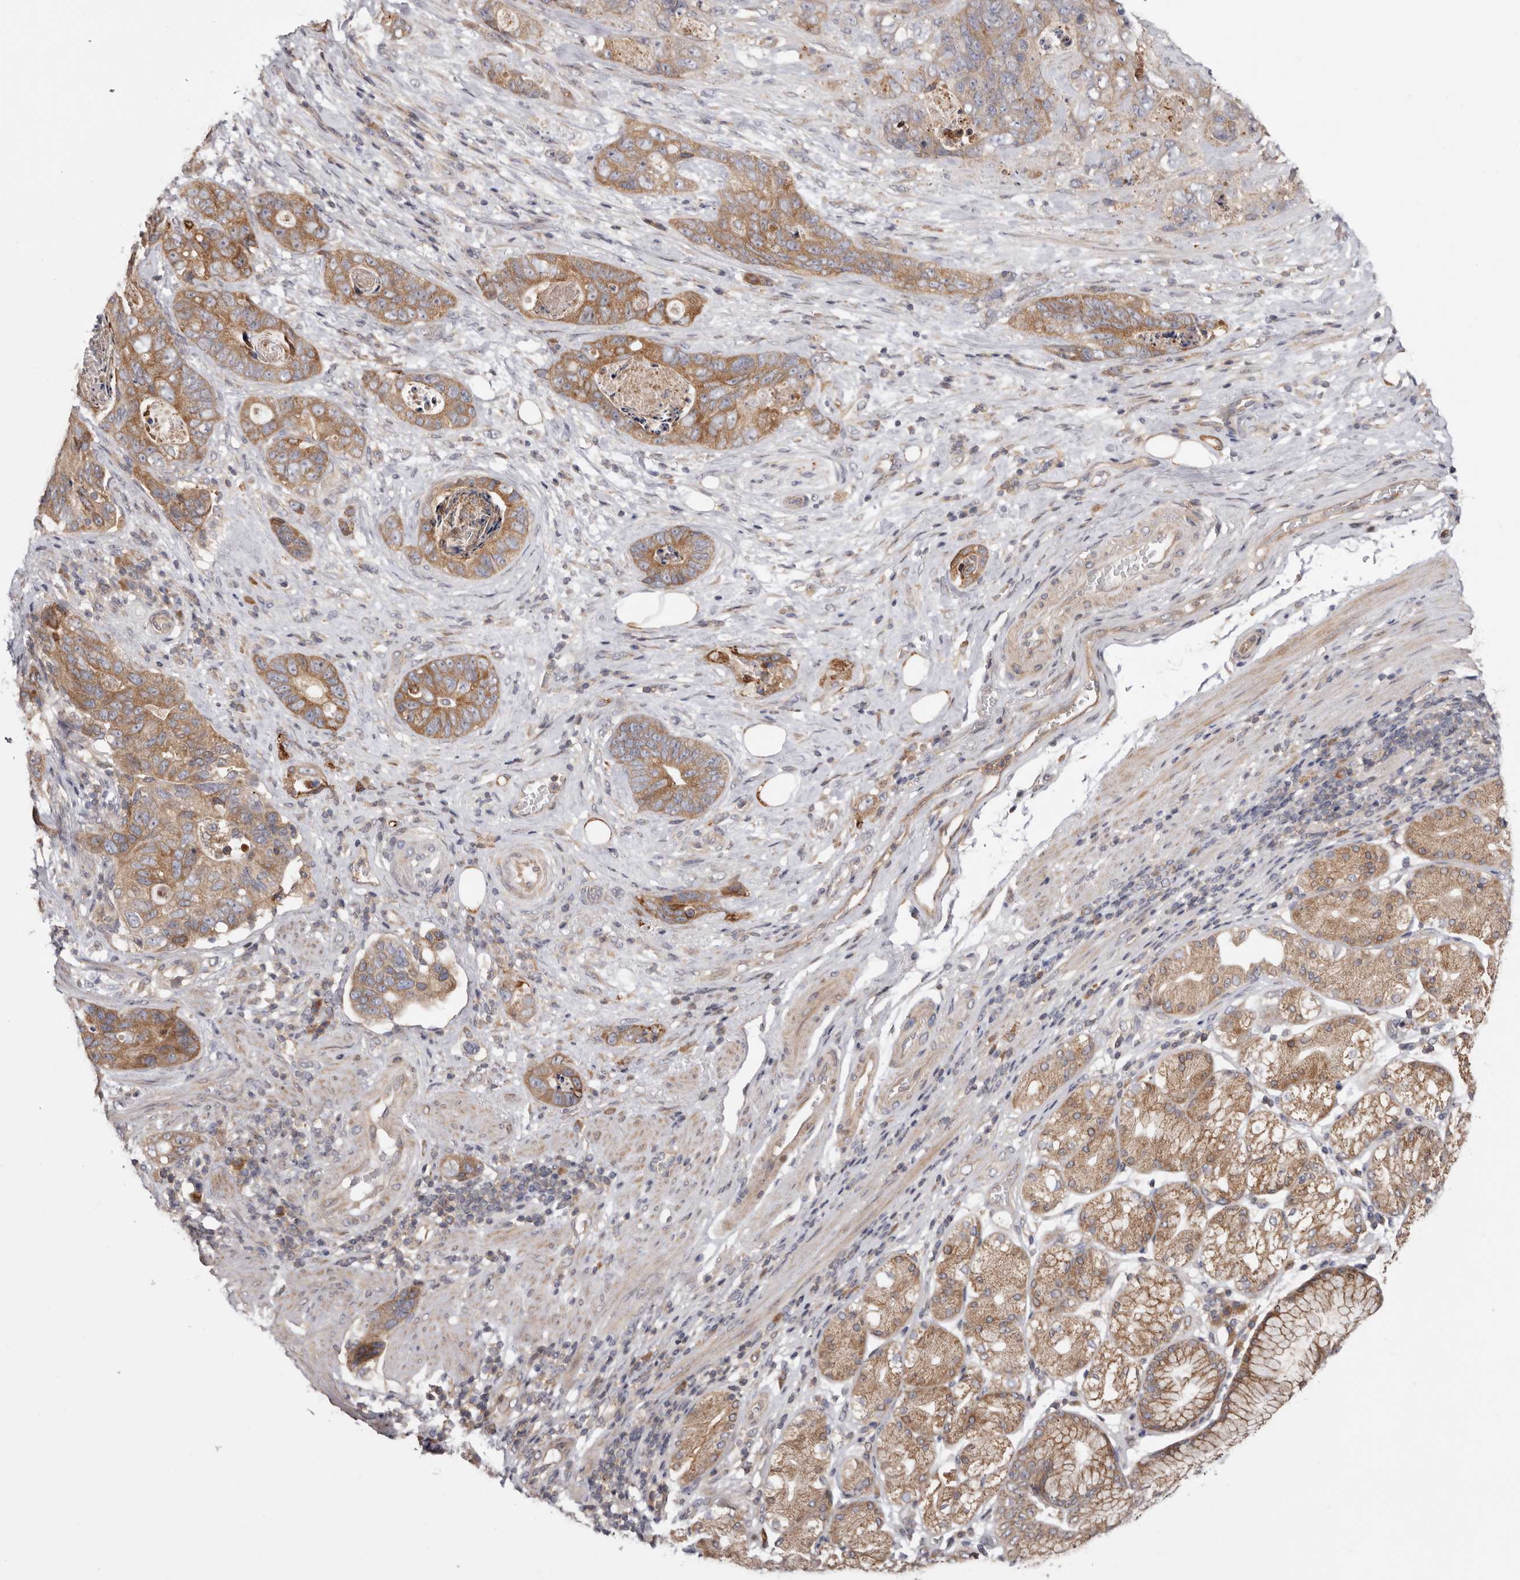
{"staining": {"intensity": "moderate", "quantity": ">75%", "location": "cytoplasmic/membranous"}, "tissue": "stomach cancer", "cell_type": "Tumor cells", "image_type": "cancer", "snomed": [{"axis": "morphology", "description": "Normal tissue, NOS"}, {"axis": "morphology", "description": "Adenocarcinoma, NOS"}, {"axis": "topography", "description": "Stomach"}], "caption": "Protein expression by immunohistochemistry (IHC) exhibits moderate cytoplasmic/membranous expression in approximately >75% of tumor cells in stomach cancer. Nuclei are stained in blue.", "gene": "TMUB1", "patient": {"sex": "female", "age": 89}}